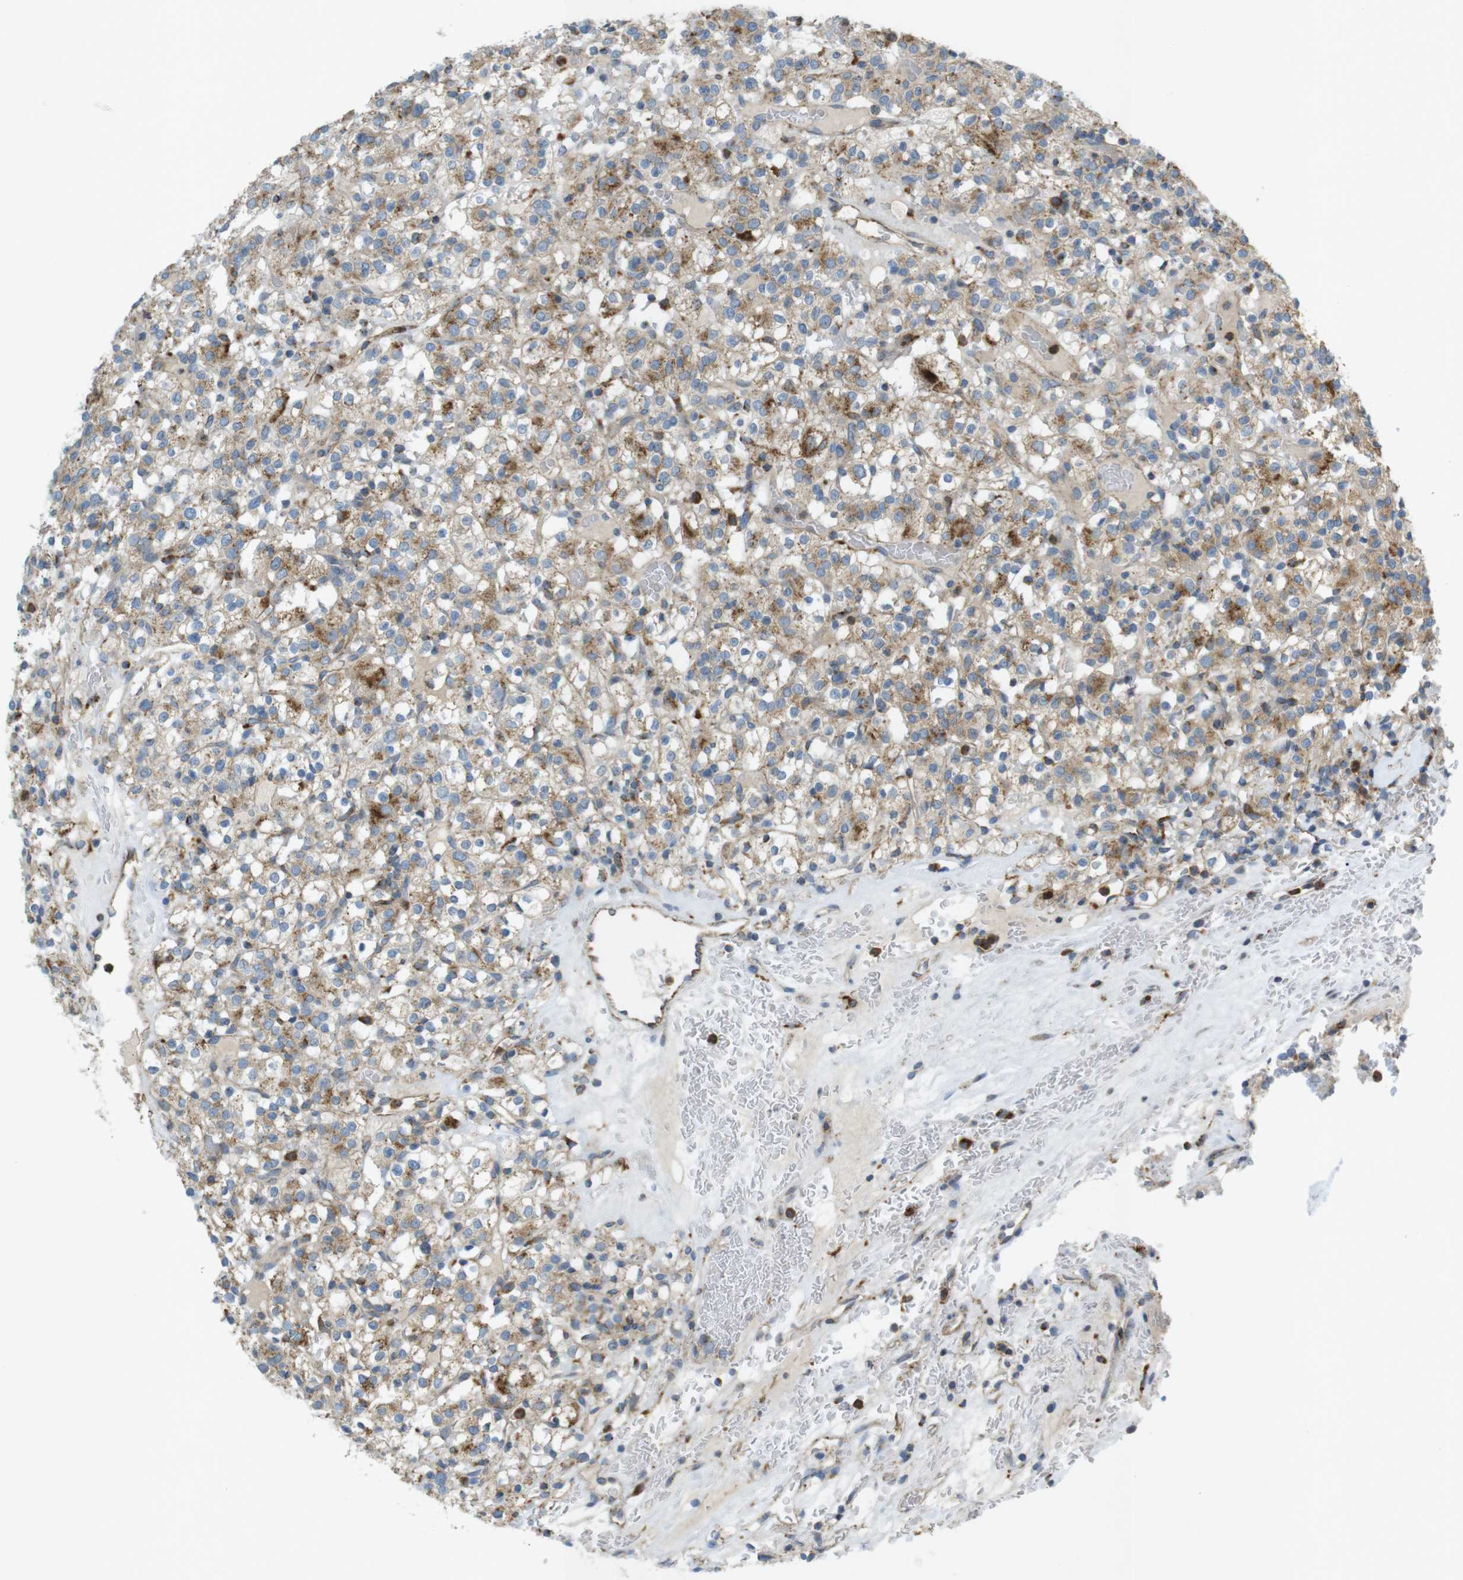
{"staining": {"intensity": "moderate", "quantity": ">75%", "location": "cytoplasmic/membranous"}, "tissue": "renal cancer", "cell_type": "Tumor cells", "image_type": "cancer", "snomed": [{"axis": "morphology", "description": "Normal tissue, NOS"}, {"axis": "morphology", "description": "Adenocarcinoma, NOS"}, {"axis": "topography", "description": "Kidney"}], "caption": "Protein expression analysis of adenocarcinoma (renal) exhibits moderate cytoplasmic/membranous expression in approximately >75% of tumor cells. (DAB = brown stain, brightfield microscopy at high magnification).", "gene": "LAMP1", "patient": {"sex": "female", "age": 72}}